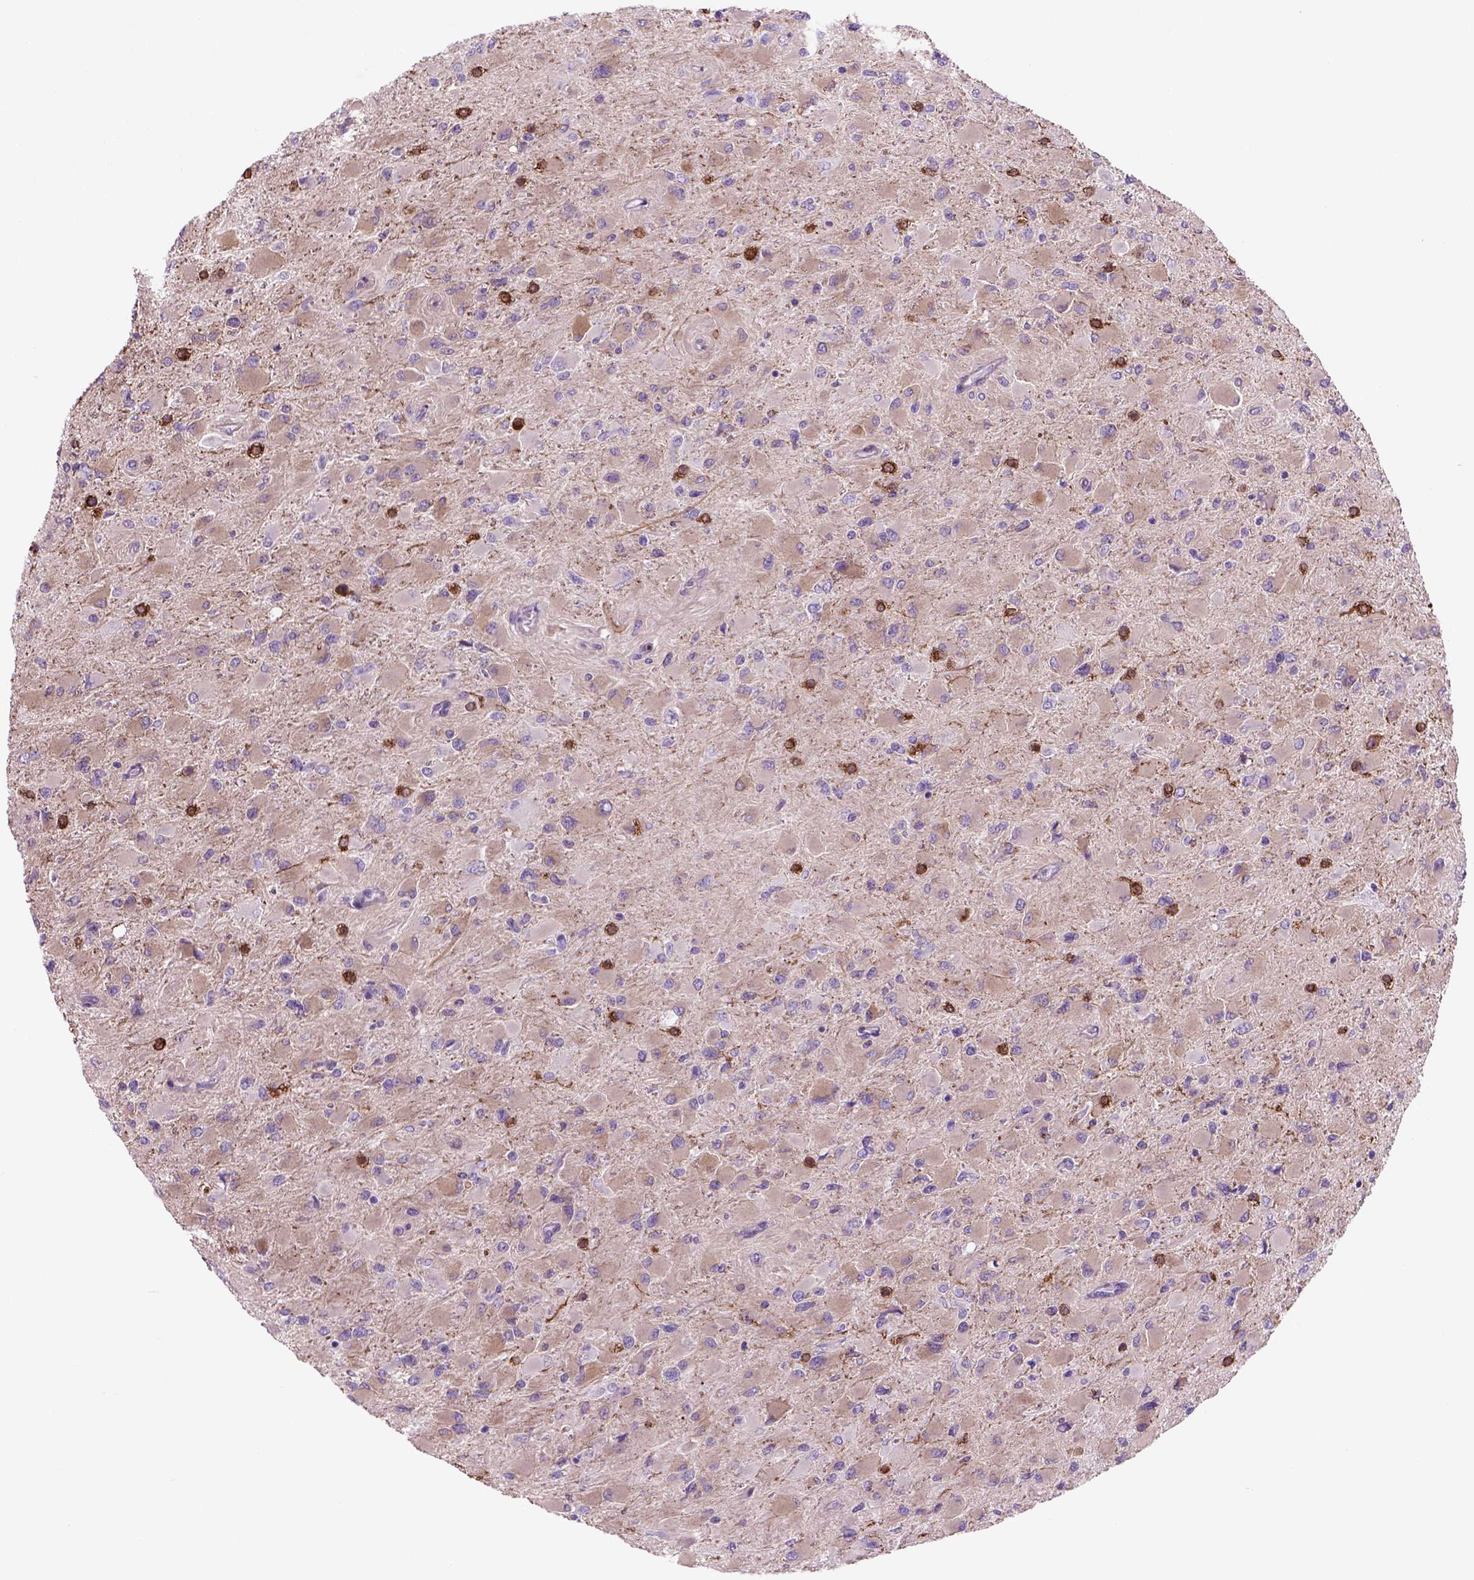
{"staining": {"intensity": "negative", "quantity": "none", "location": "none"}, "tissue": "glioma", "cell_type": "Tumor cells", "image_type": "cancer", "snomed": [{"axis": "morphology", "description": "Glioma, malignant, High grade"}, {"axis": "topography", "description": "Cerebral cortex"}], "caption": "IHC image of human glioma stained for a protein (brown), which shows no staining in tumor cells. The staining is performed using DAB (3,3'-diaminobenzidine) brown chromogen with nuclei counter-stained in using hematoxylin.", "gene": "PIAS3", "patient": {"sex": "female", "age": 36}}